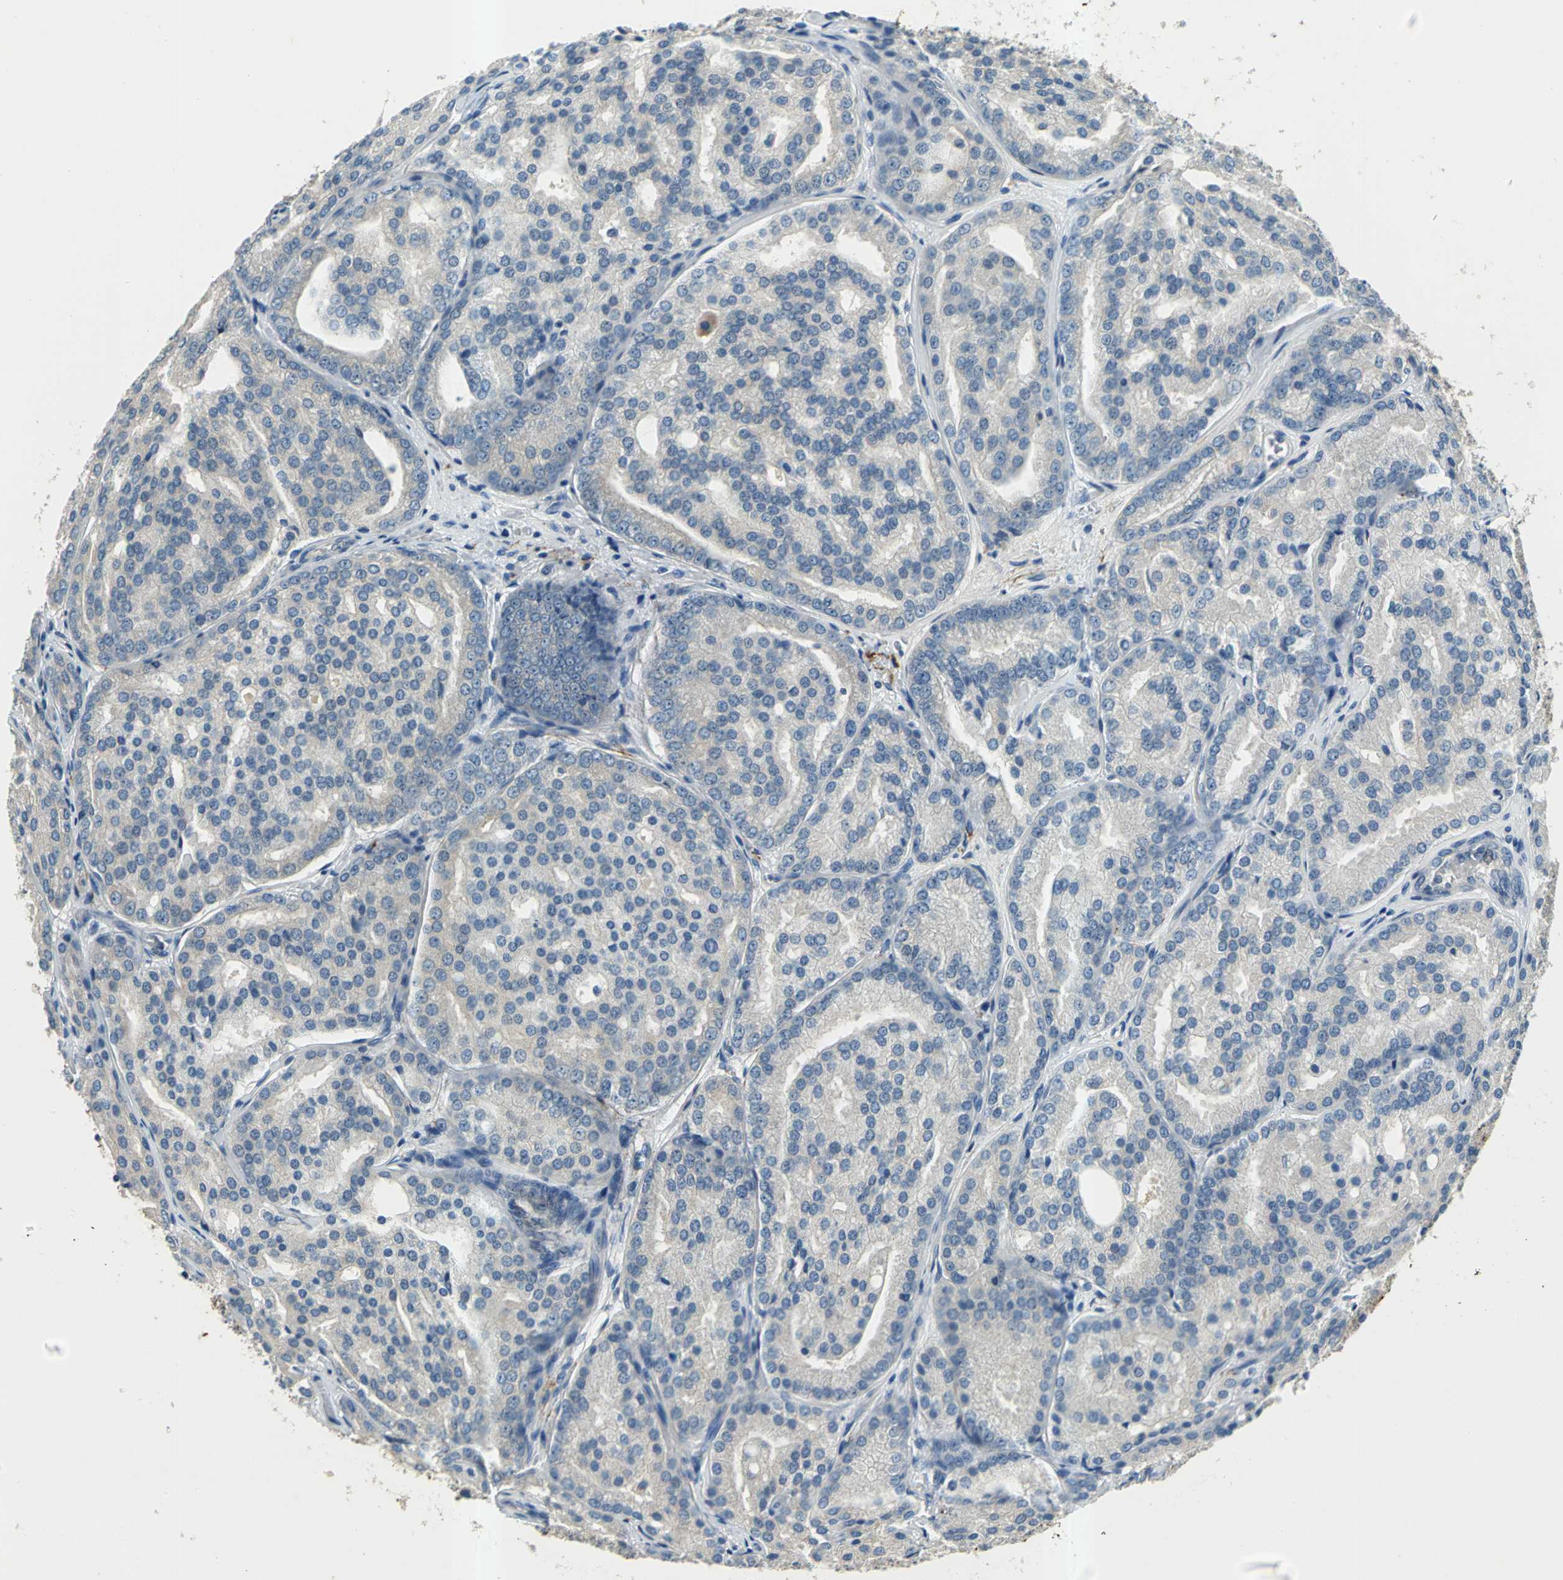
{"staining": {"intensity": "weak", "quantity": "25%-75%", "location": "cytoplasmic/membranous"}, "tissue": "prostate cancer", "cell_type": "Tumor cells", "image_type": "cancer", "snomed": [{"axis": "morphology", "description": "Adenocarcinoma, High grade"}, {"axis": "topography", "description": "Prostate"}], "caption": "There is low levels of weak cytoplasmic/membranous positivity in tumor cells of prostate adenocarcinoma (high-grade), as demonstrated by immunohistochemical staining (brown color).", "gene": "SLC16A7", "patient": {"sex": "male", "age": 64}}